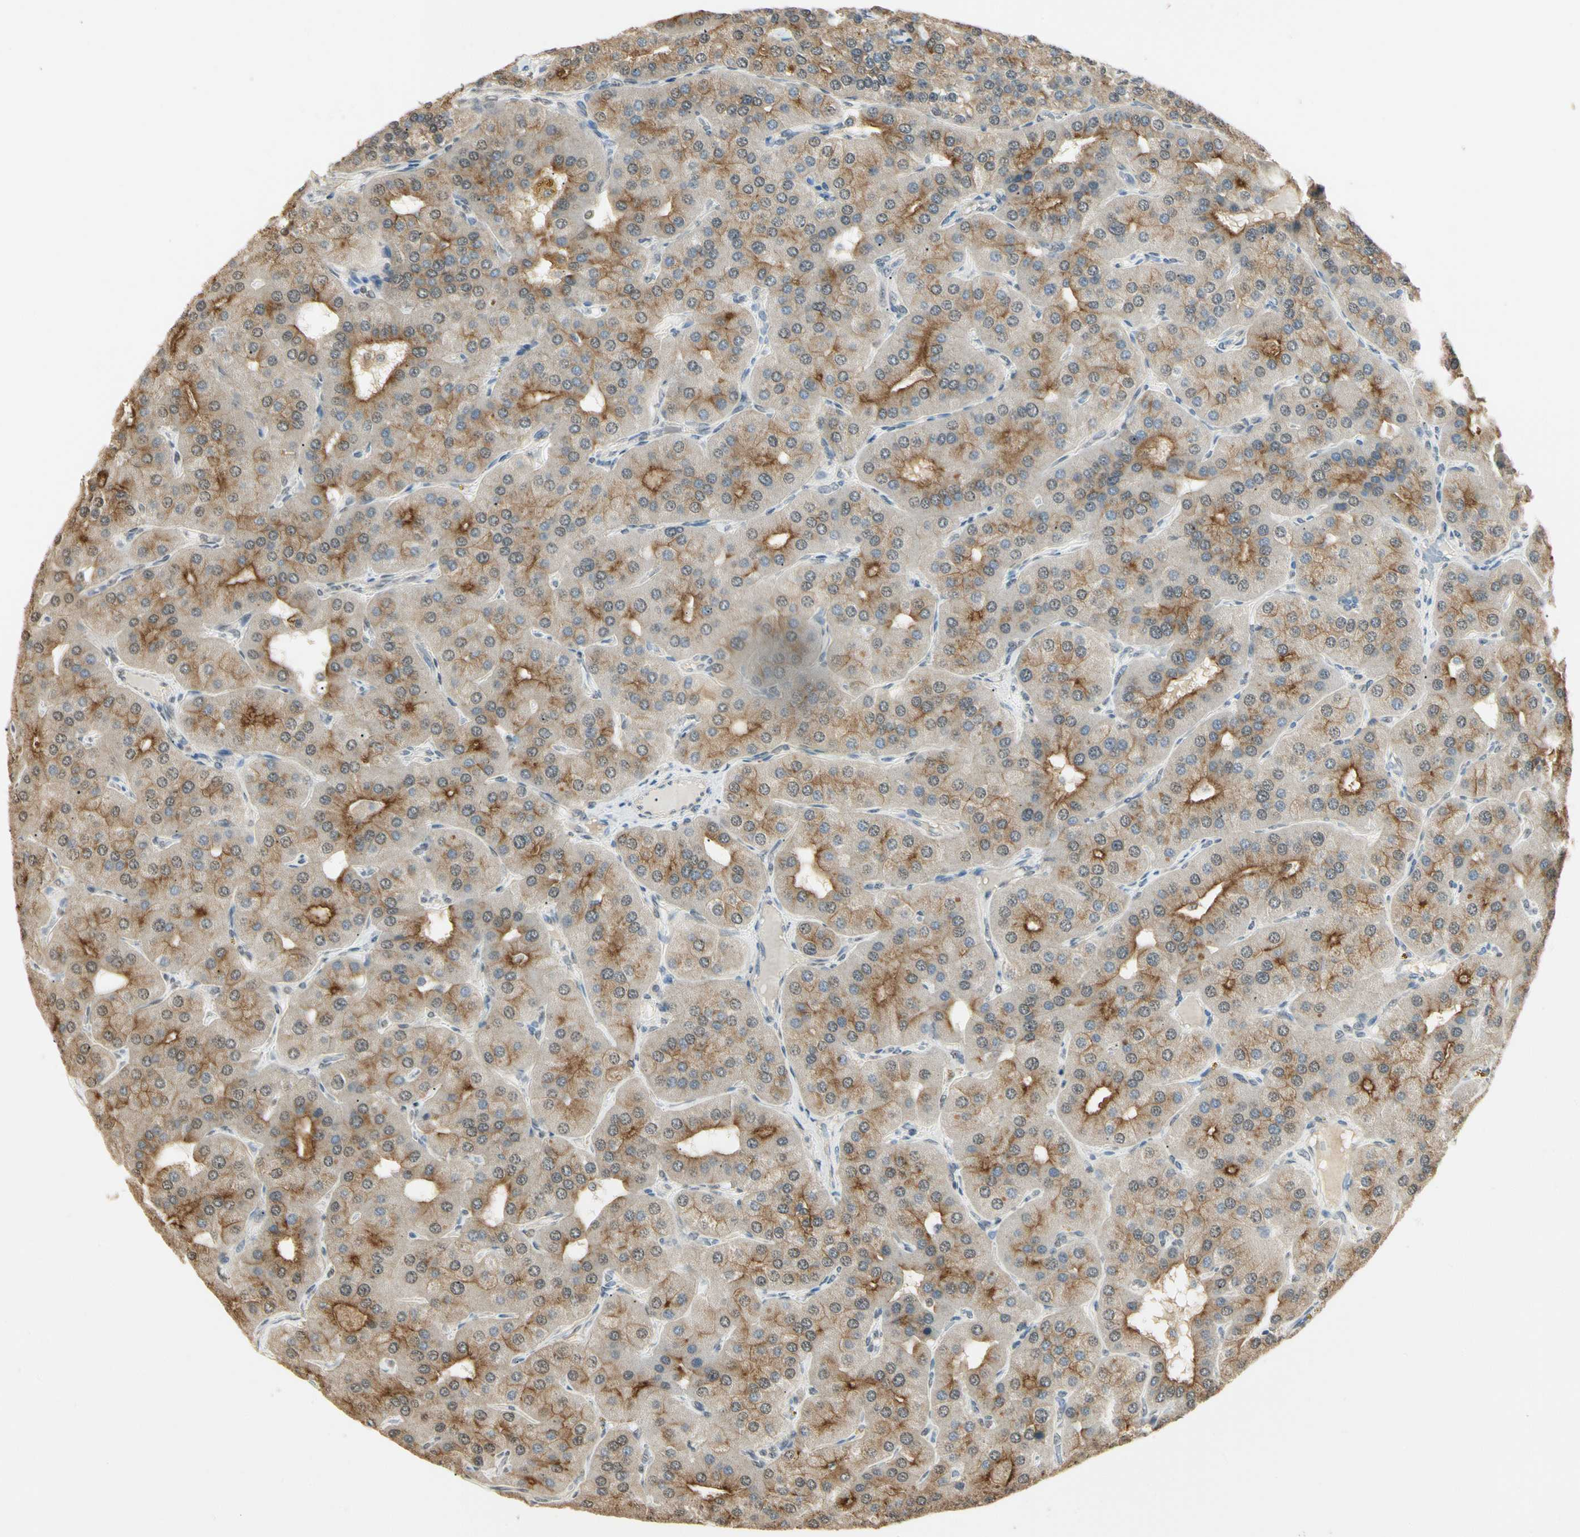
{"staining": {"intensity": "weak", "quantity": ">75%", "location": "cytoplasmic/membranous"}, "tissue": "parathyroid gland", "cell_type": "Glandular cells", "image_type": "normal", "snomed": [{"axis": "morphology", "description": "Normal tissue, NOS"}, {"axis": "morphology", "description": "Adenoma, NOS"}, {"axis": "topography", "description": "Parathyroid gland"}], "caption": "DAB immunohistochemical staining of normal parathyroid gland displays weak cytoplasmic/membranous protein staining in about >75% of glandular cells. The staining was performed using DAB to visualize the protein expression in brown, while the nuclei were stained in blue with hematoxylin (Magnification: 20x).", "gene": "SGCA", "patient": {"sex": "female", "age": 86}}